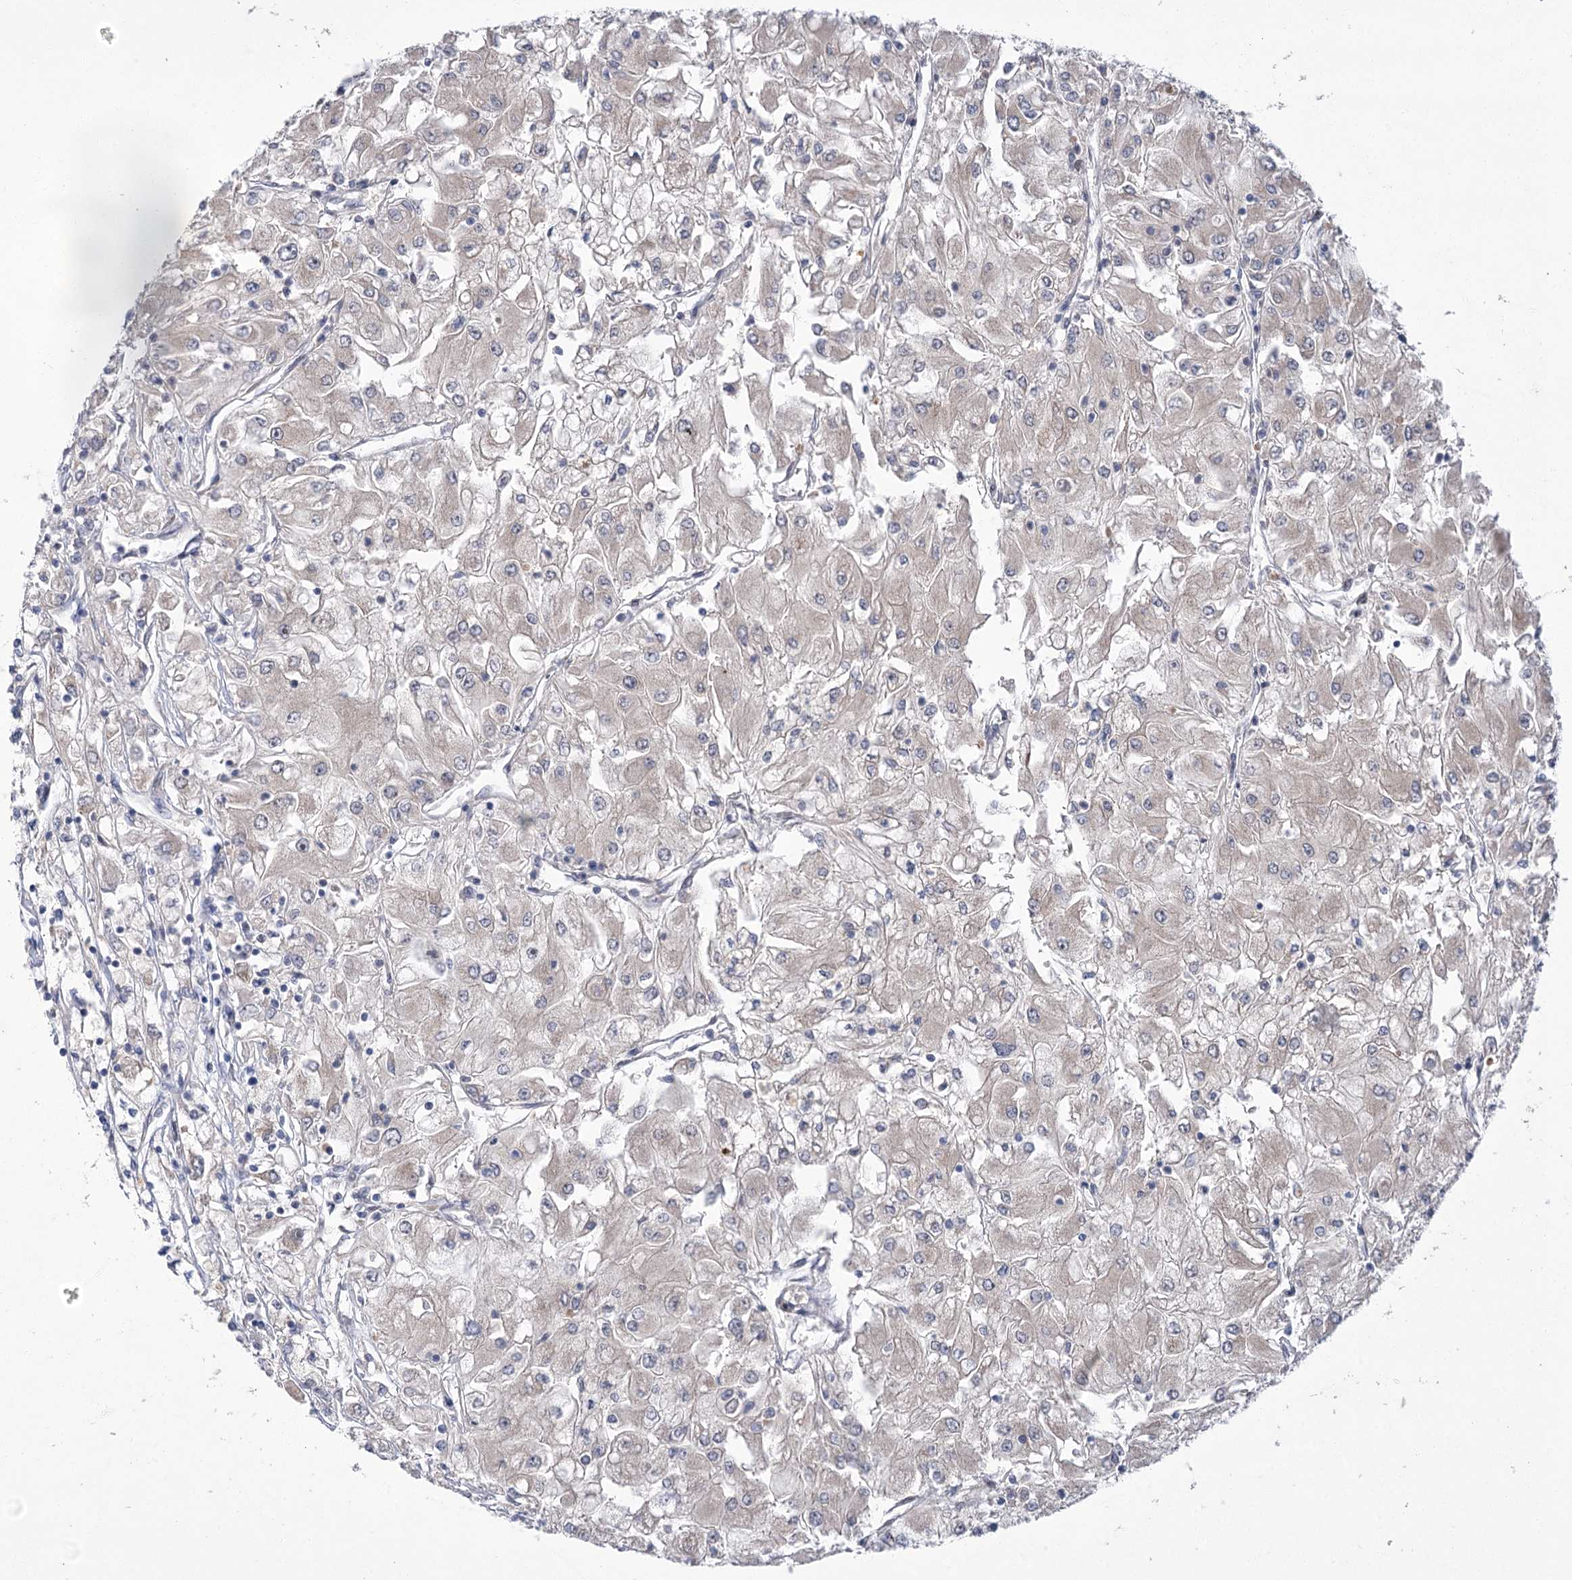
{"staining": {"intensity": "negative", "quantity": "none", "location": "none"}, "tissue": "renal cancer", "cell_type": "Tumor cells", "image_type": "cancer", "snomed": [{"axis": "morphology", "description": "Adenocarcinoma, NOS"}, {"axis": "topography", "description": "Kidney"}], "caption": "Photomicrograph shows no protein staining in tumor cells of renal cancer (adenocarcinoma) tissue. Brightfield microscopy of IHC stained with DAB (3,3'-diaminobenzidine) (brown) and hematoxylin (blue), captured at high magnification.", "gene": "GCNT4", "patient": {"sex": "male", "age": 80}}